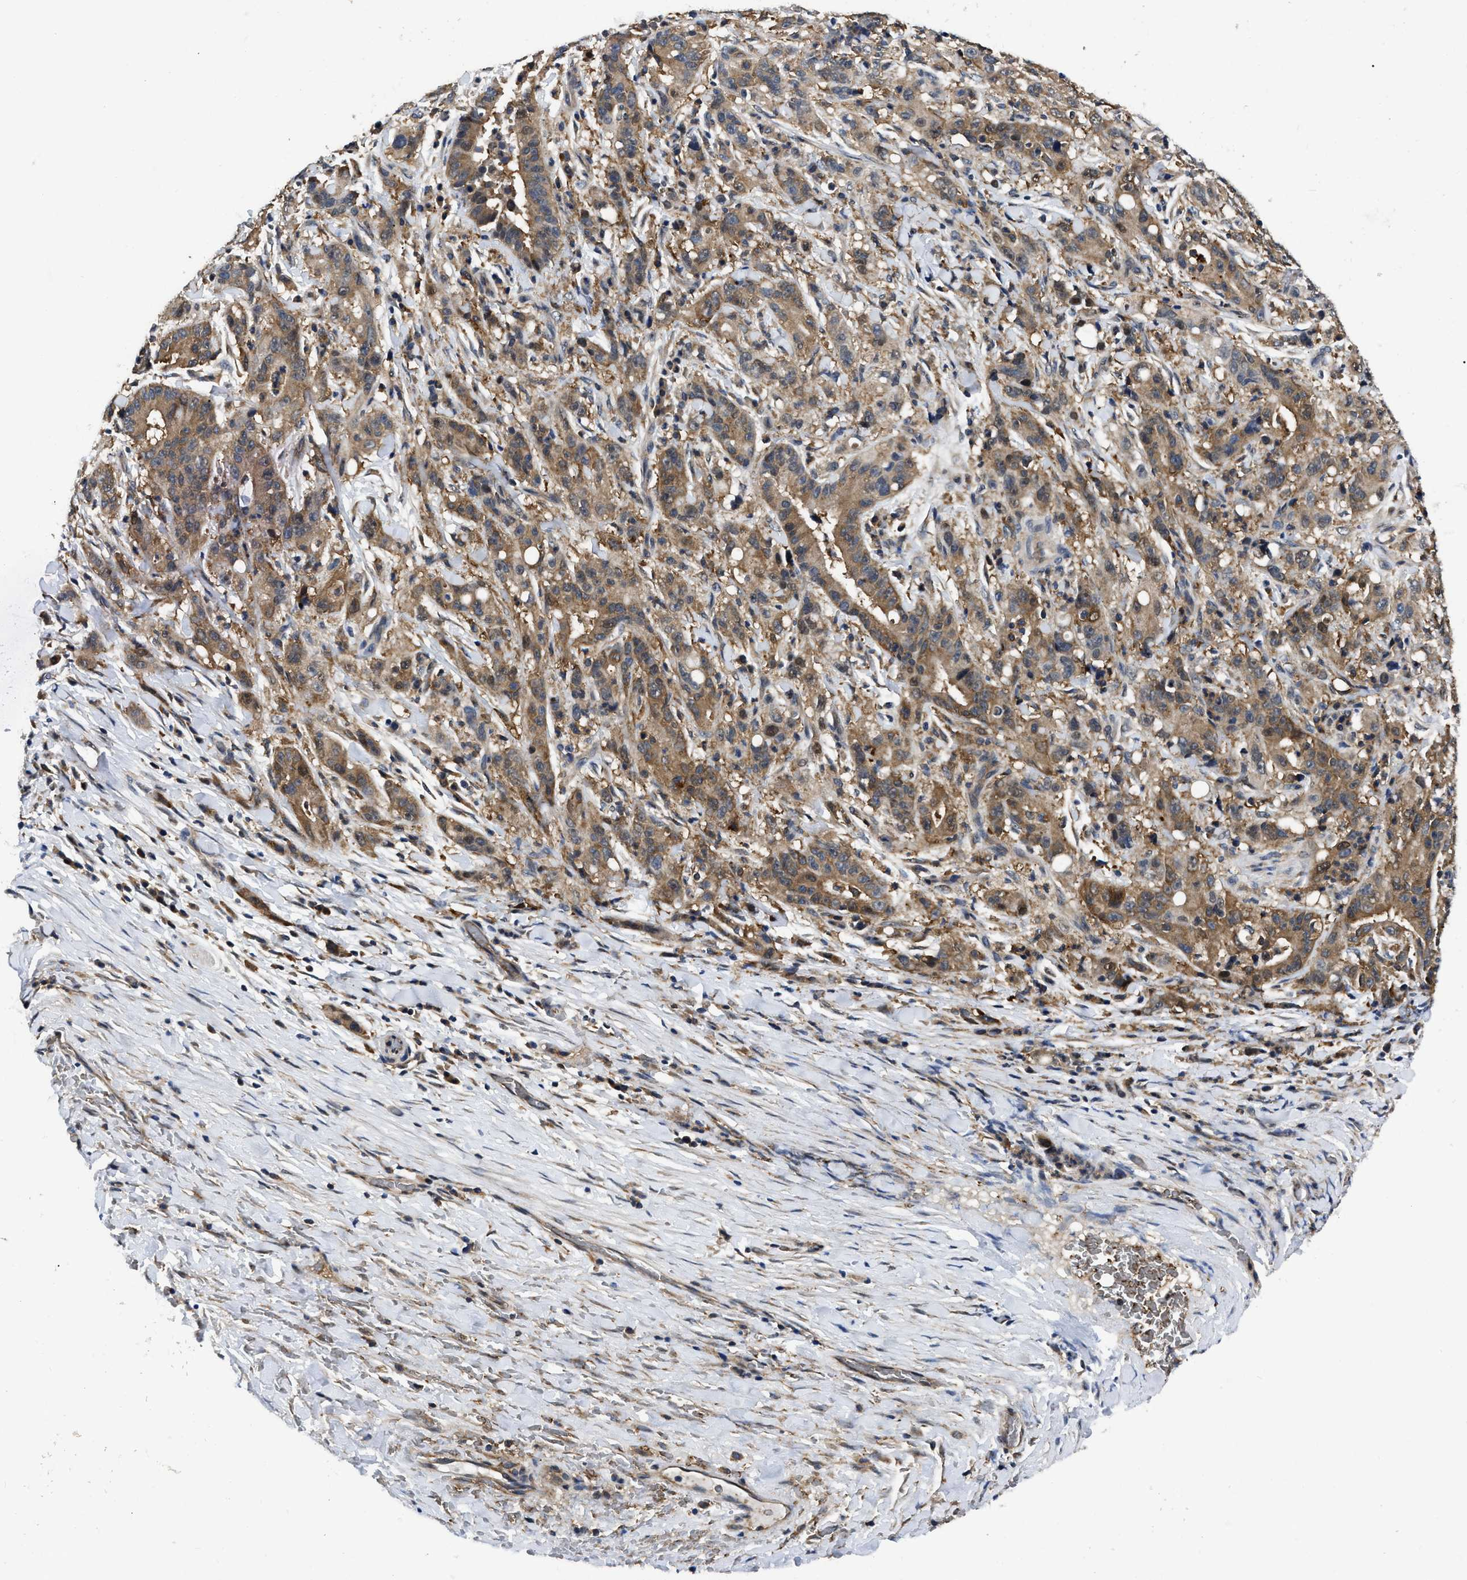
{"staining": {"intensity": "moderate", "quantity": ">75%", "location": "cytoplasmic/membranous"}, "tissue": "liver cancer", "cell_type": "Tumor cells", "image_type": "cancer", "snomed": [{"axis": "morphology", "description": "Cholangiocarcinoma"}, {"axis": "topography", "description": "Liver"}], "caption": "An image showing moderate cytoplasmic/membranous staining in about >75% of tumor cells in liver cancer (cholangiocarcinoma), as visualized by brown immunohistochemical staining.", "gene": "GET4", "patient": {"sex": "male", "age": 59}}